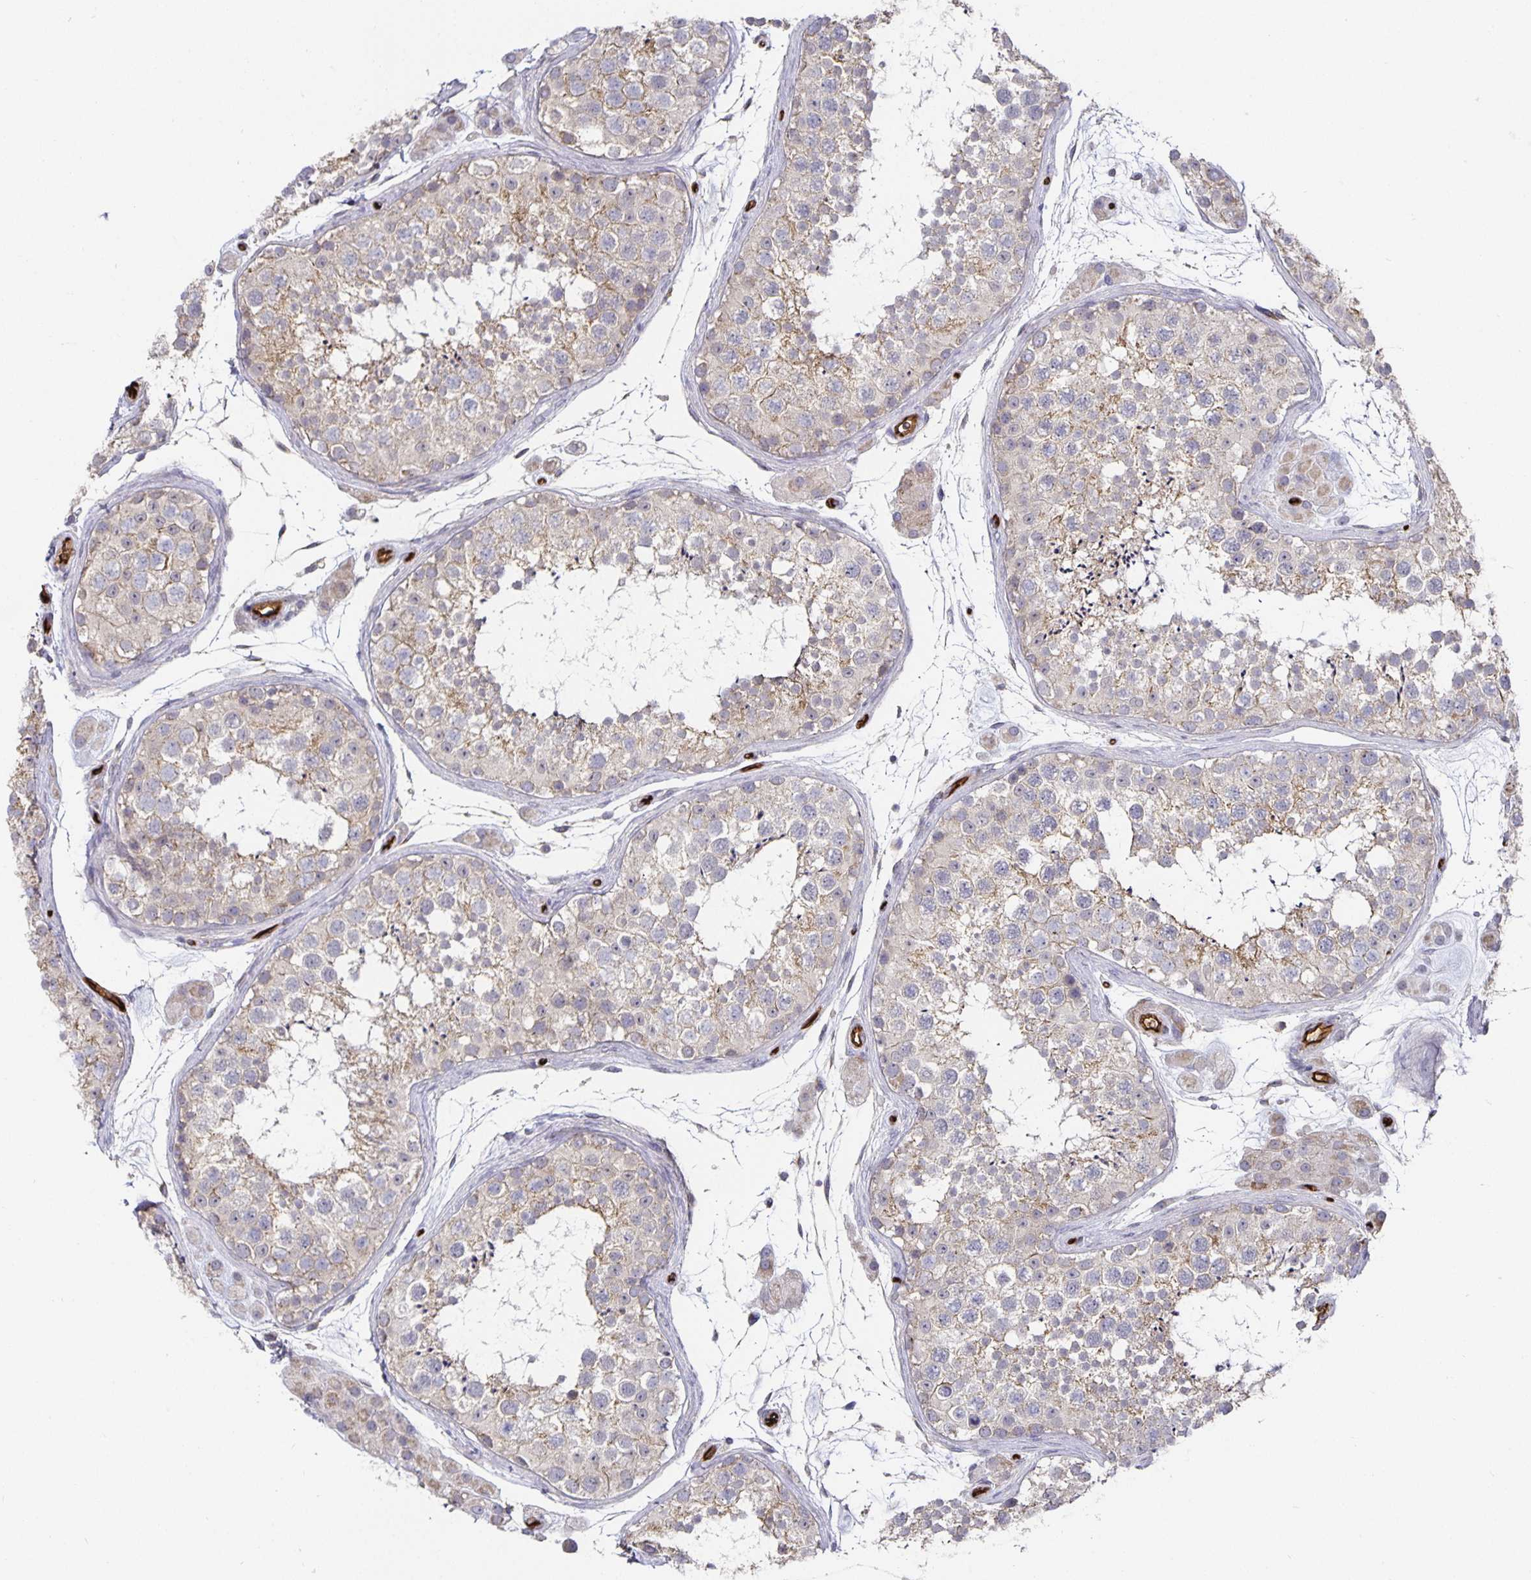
{"staining": {"intensity": "weak", "quantity": "25%-75%", "location": "cytoplasmic/membranous"}, "tissue": "testis", "cell_type": "Cells in seminiferous ducts", "image_type": "normal", "snomed": [{"axis": "morphology", "description": "Normal tissue, NOS"}, {"axis": "topography", "description": "Testis"}], "caption": "Brown immunohistochemical staining in benign testis reveals weak cytoplasmic/membranous staining in about 25%-75% of cells in seminiferous ducts. Nuclei are stained in blue.", "gene": "PODXL", "patient": {"sex": "male", "age": 41}}